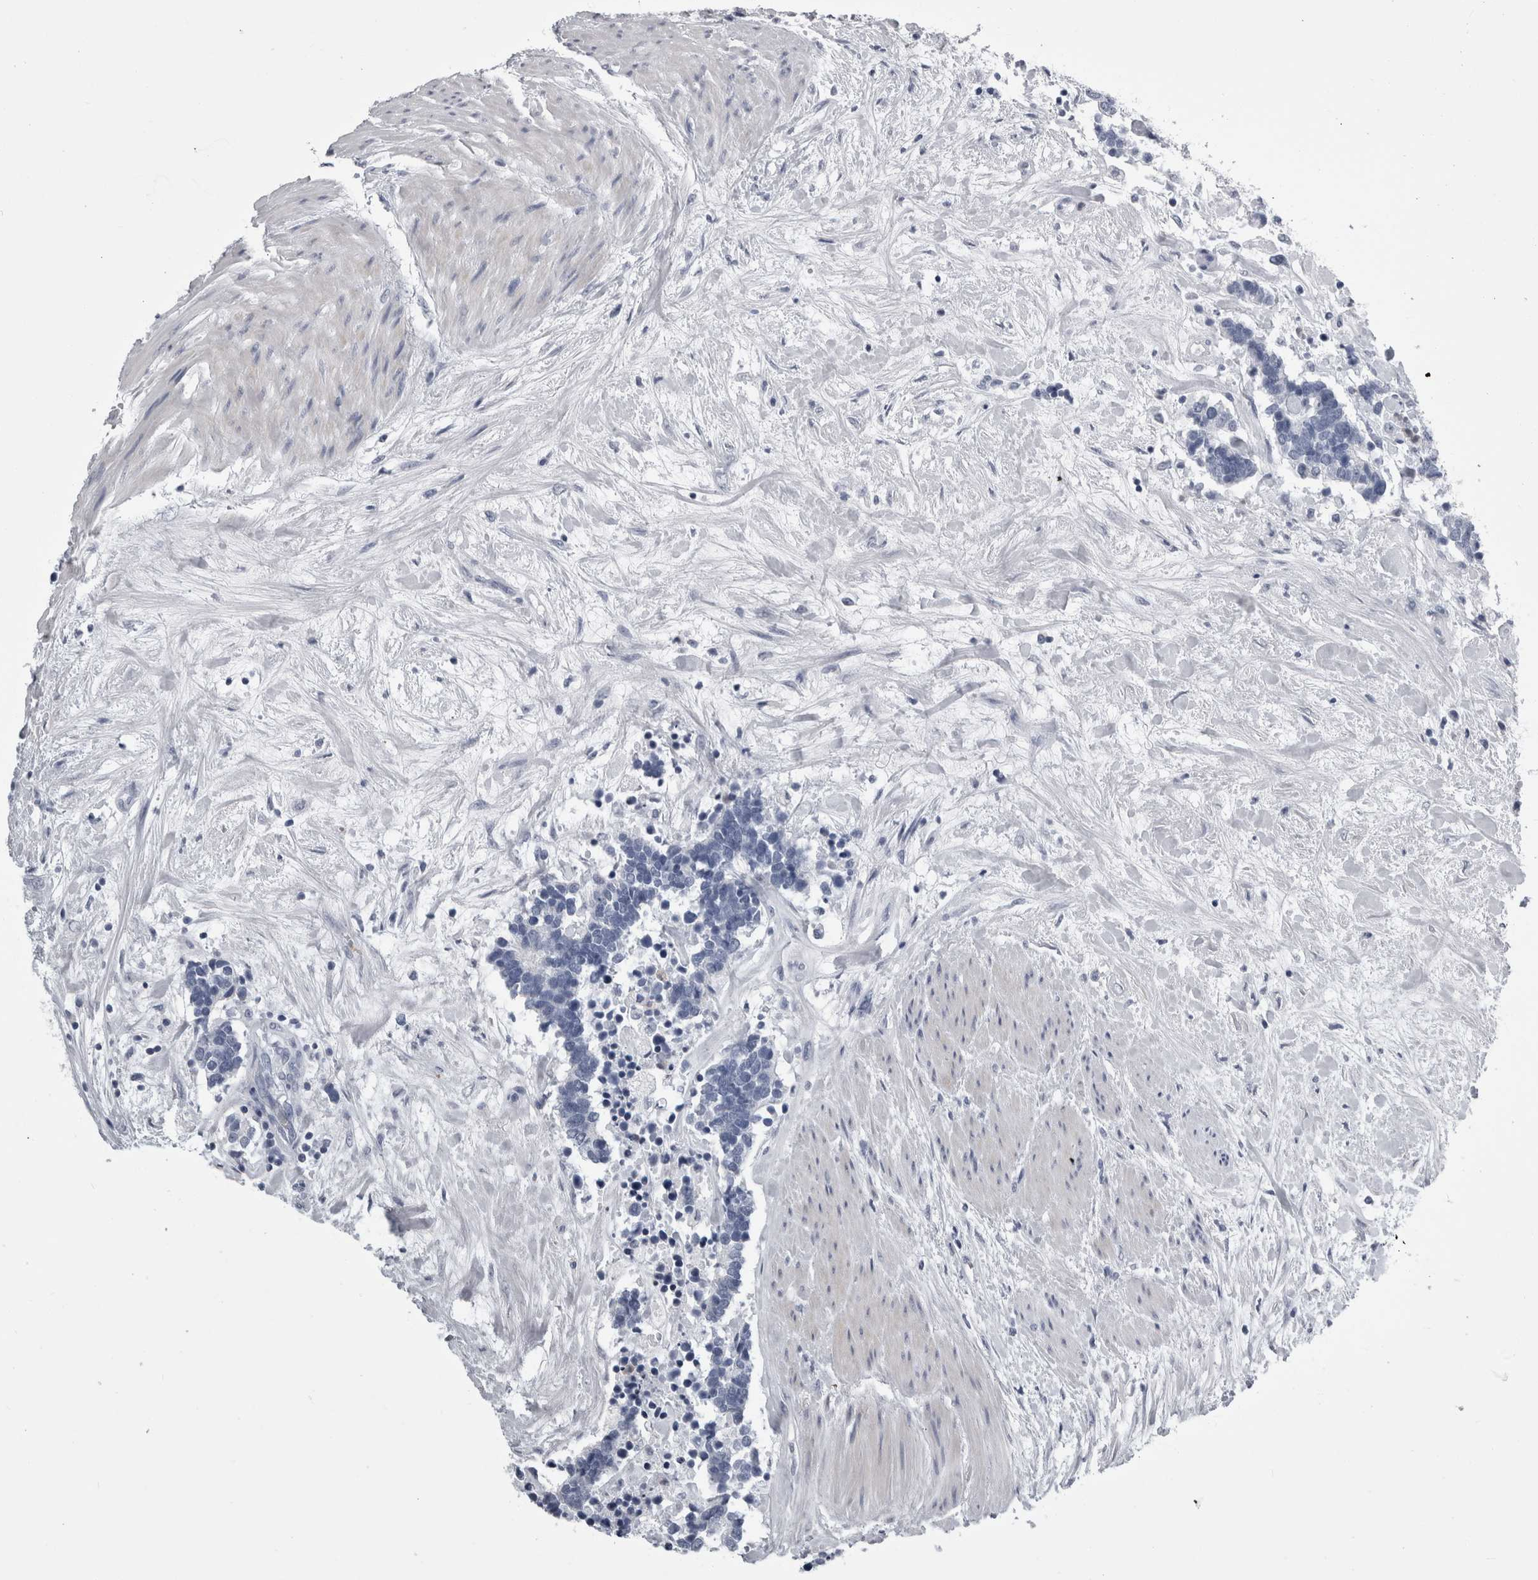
{"staining": {"intensity": "negative", "quantity": "none", "location": "none"}, "tissue": "carcinoid", "cell_type": "Tumor cells", "image_type": "cancer", "snomed": [{"axis": "morphology", "description": "Carcinoma, NOS"}, {"axis": "morphology", "description": "Carcinoid, malignant, NOS"}, {"axis": "topography", "description": "Urinary bladder"}], "caption": "Immunohistochemical staining of carcinoid shows no significant positivity in tumor cells.", "gene": "ALDH8A1", "patient": {"sex": "male", "age": 57}}